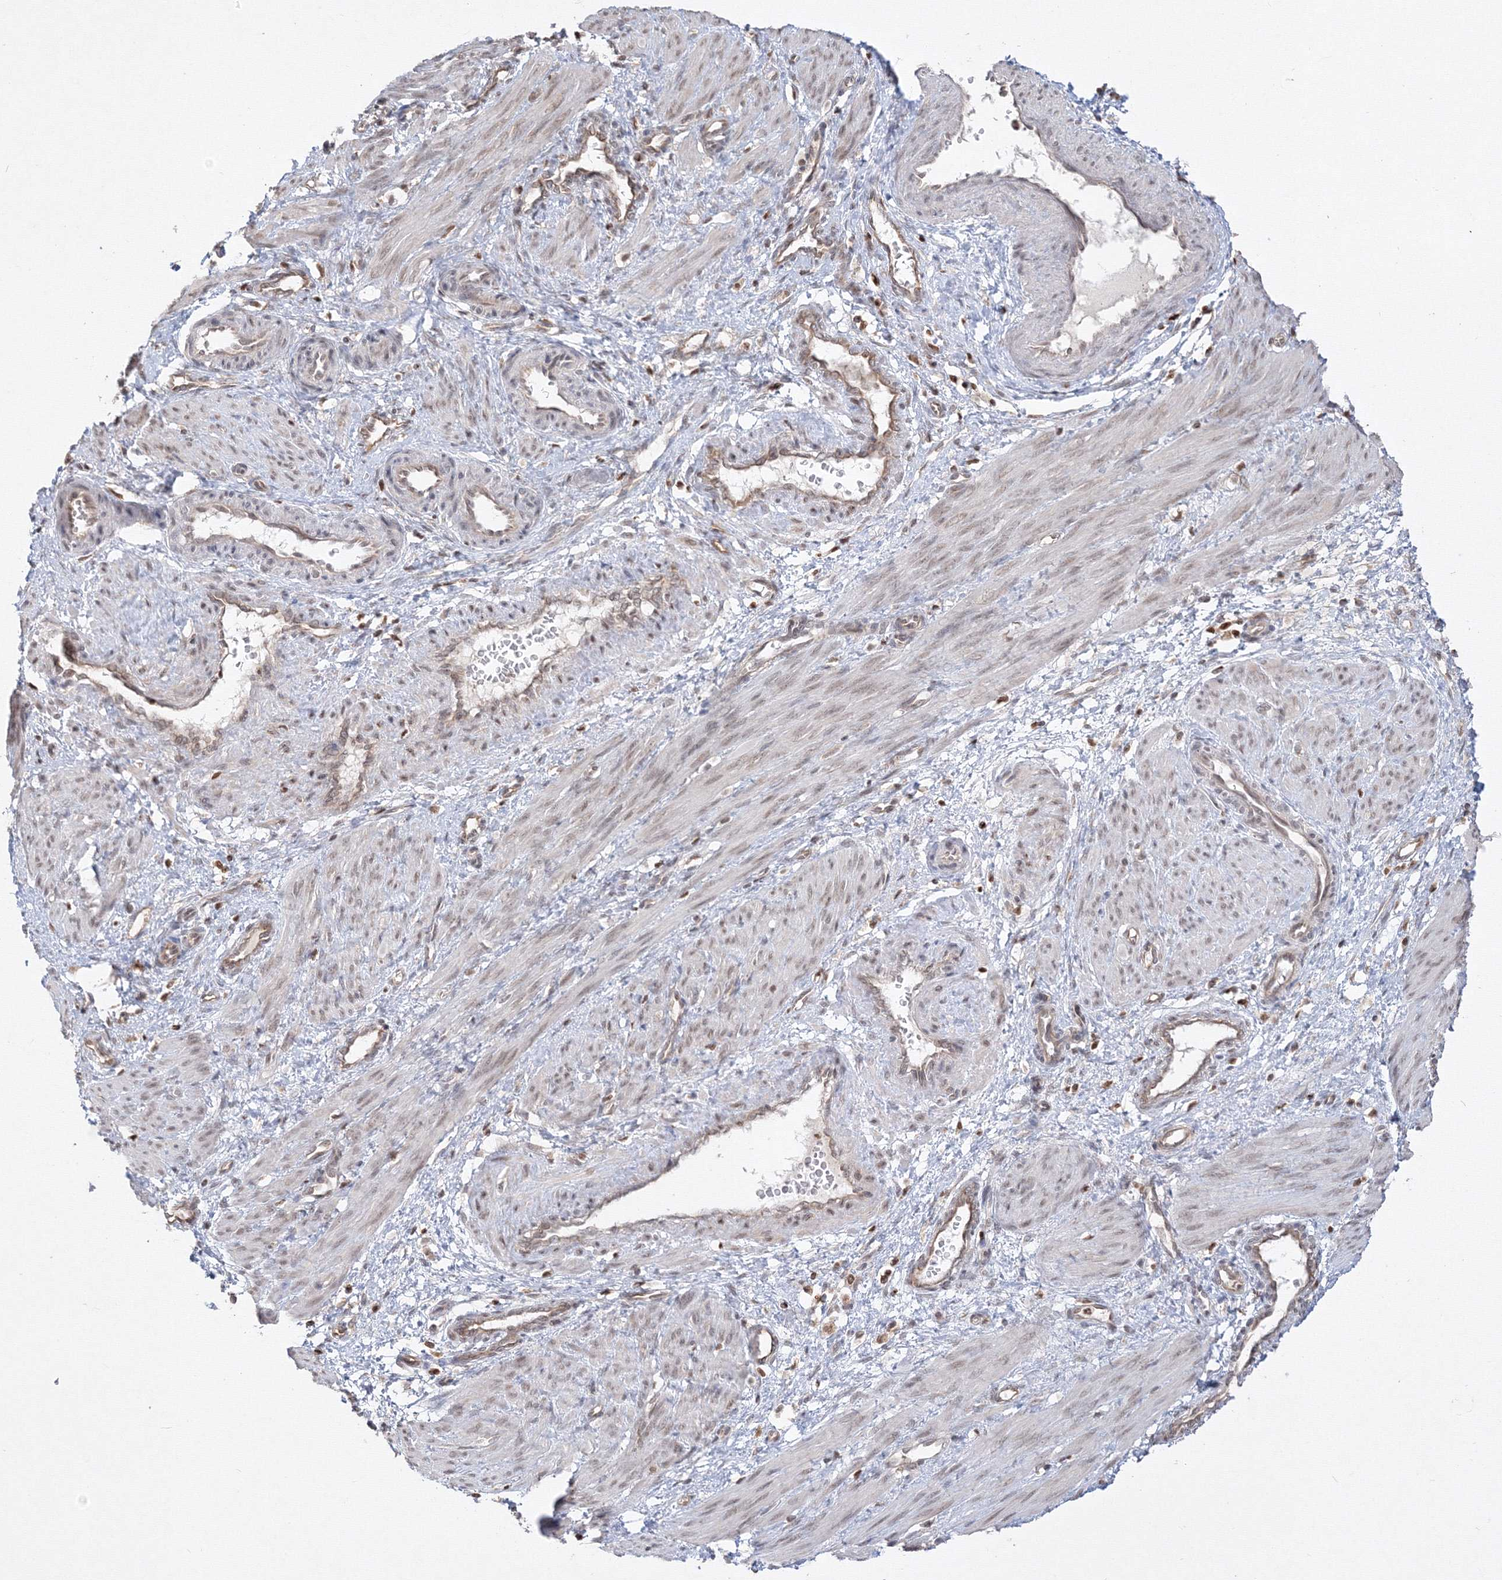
{"staining": {"intensity": "weak", "quantity": "25%-75%", "location": "nuclear"}, "tissue": "smooth muscle", "cell_type": "Smooth muscle cells", "image_type": "normal", "snomed": [{"axis": "morphology", "description": "Normal tissue, NOS"}, {"axis": "topography", "description": "Endometrium"}], "caption": "Protein staining of benign smooth muscle demonstrates weak nuclear expression in approximately 25%-75% of smooth muscle cells. (Brightfield microscopy of DAB IHC at high magnification).", "gene": "TMEM50B", "patient": {"sex": "female", "age": 33}}